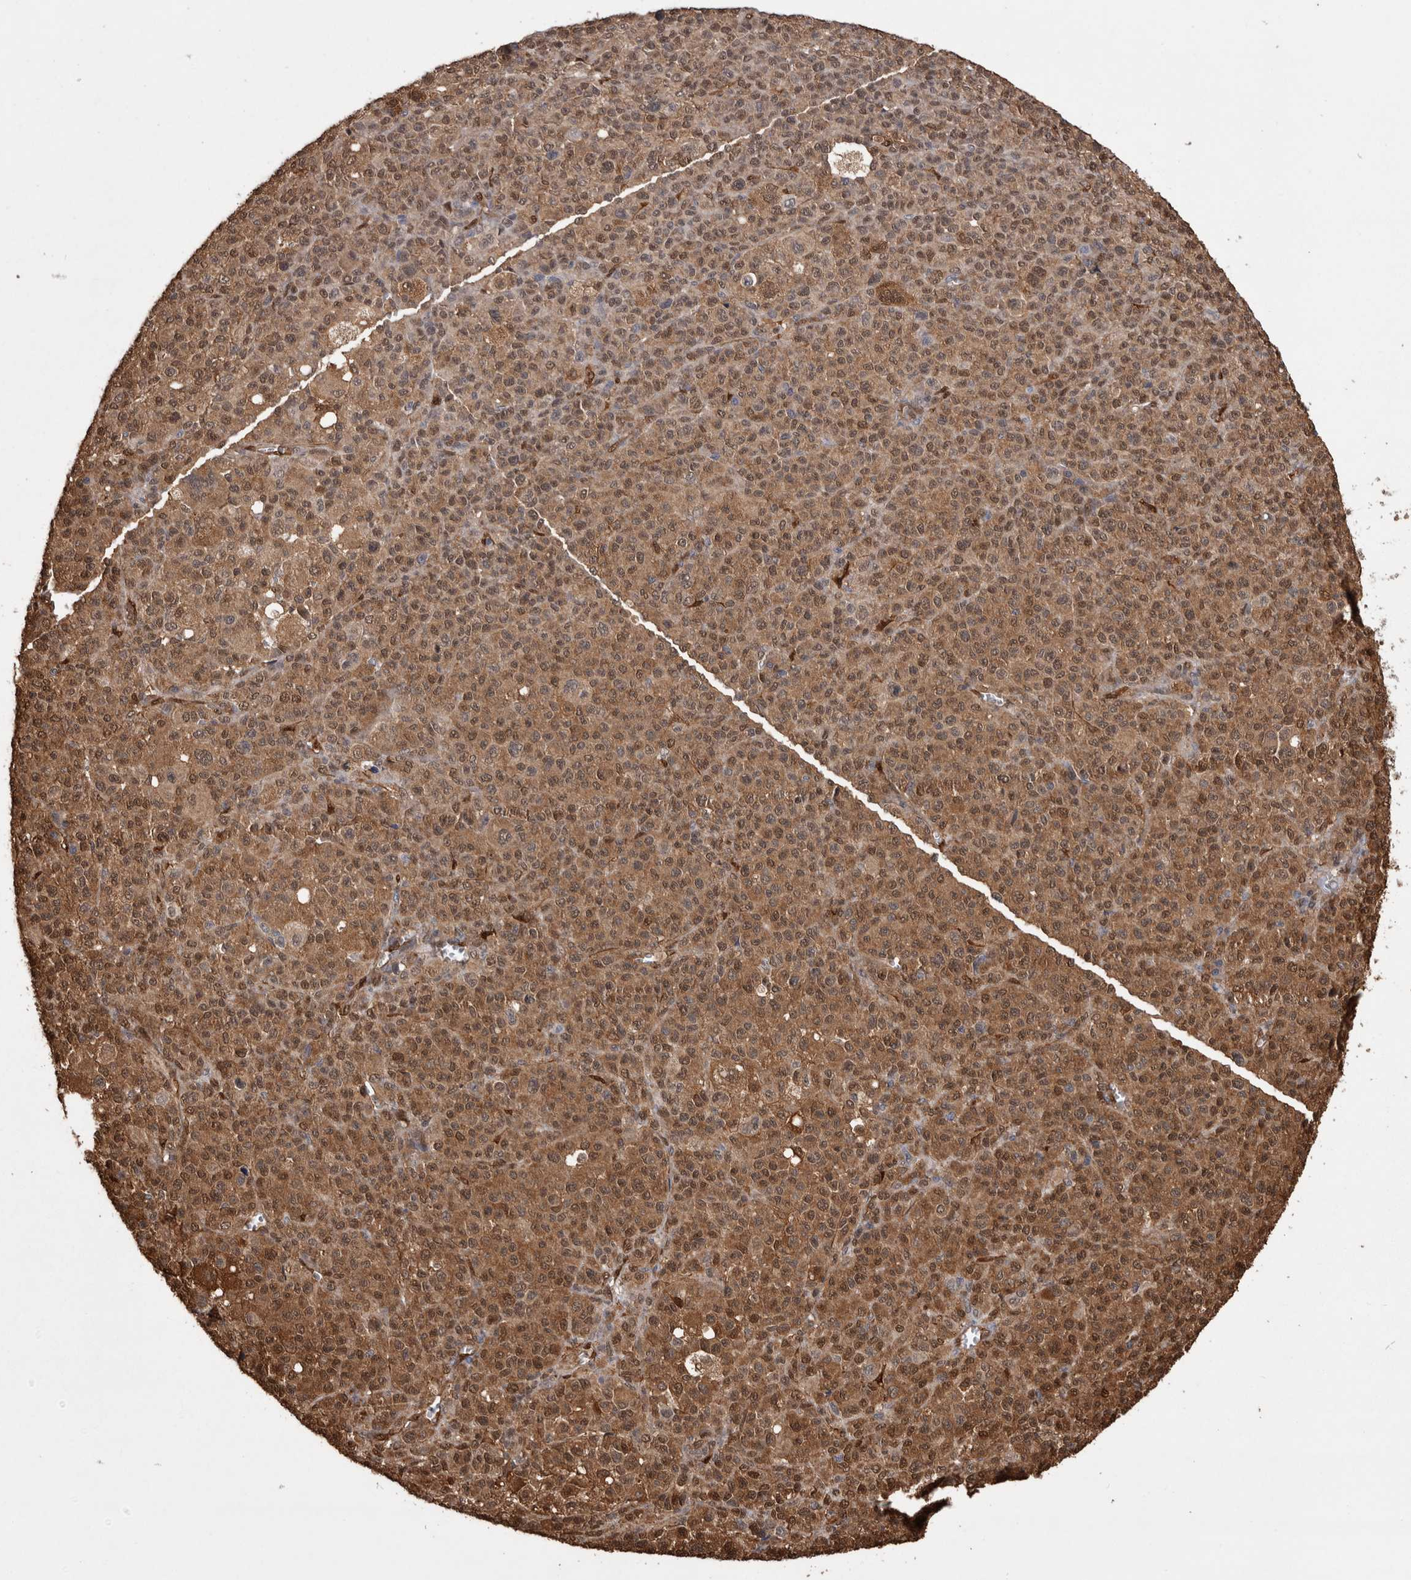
{"staining": {"intensity": "moderate", "quantity": ">75%", "location": "cytoplasmic/membranous,nuclear"}, "tissue": "melanoma", "cell_type": "Tumor cells", "image_type": "cancer", "snomed": [{"axis": "morphology", "description": "Malignant melanoma, Metastatic site"}, {"axis": "topography", "description": "Skin"}], "caption": "Immunohistochemistry (IHC) staining of malignant melanoma (metastatic site), which demonstrates medium levels of moderate cytoplasmic/membranous and nuclear expression in approximately >75% of tumor cells indicating moderate cytoplasmic/membranous and nuclear protein positivity. The staining was performed using DAB (brown) for protein detection and nuclei were counterstained in hematoxylin (blue).", "gene": "LXN", "patient": {"sex": "female", "age": 74}}